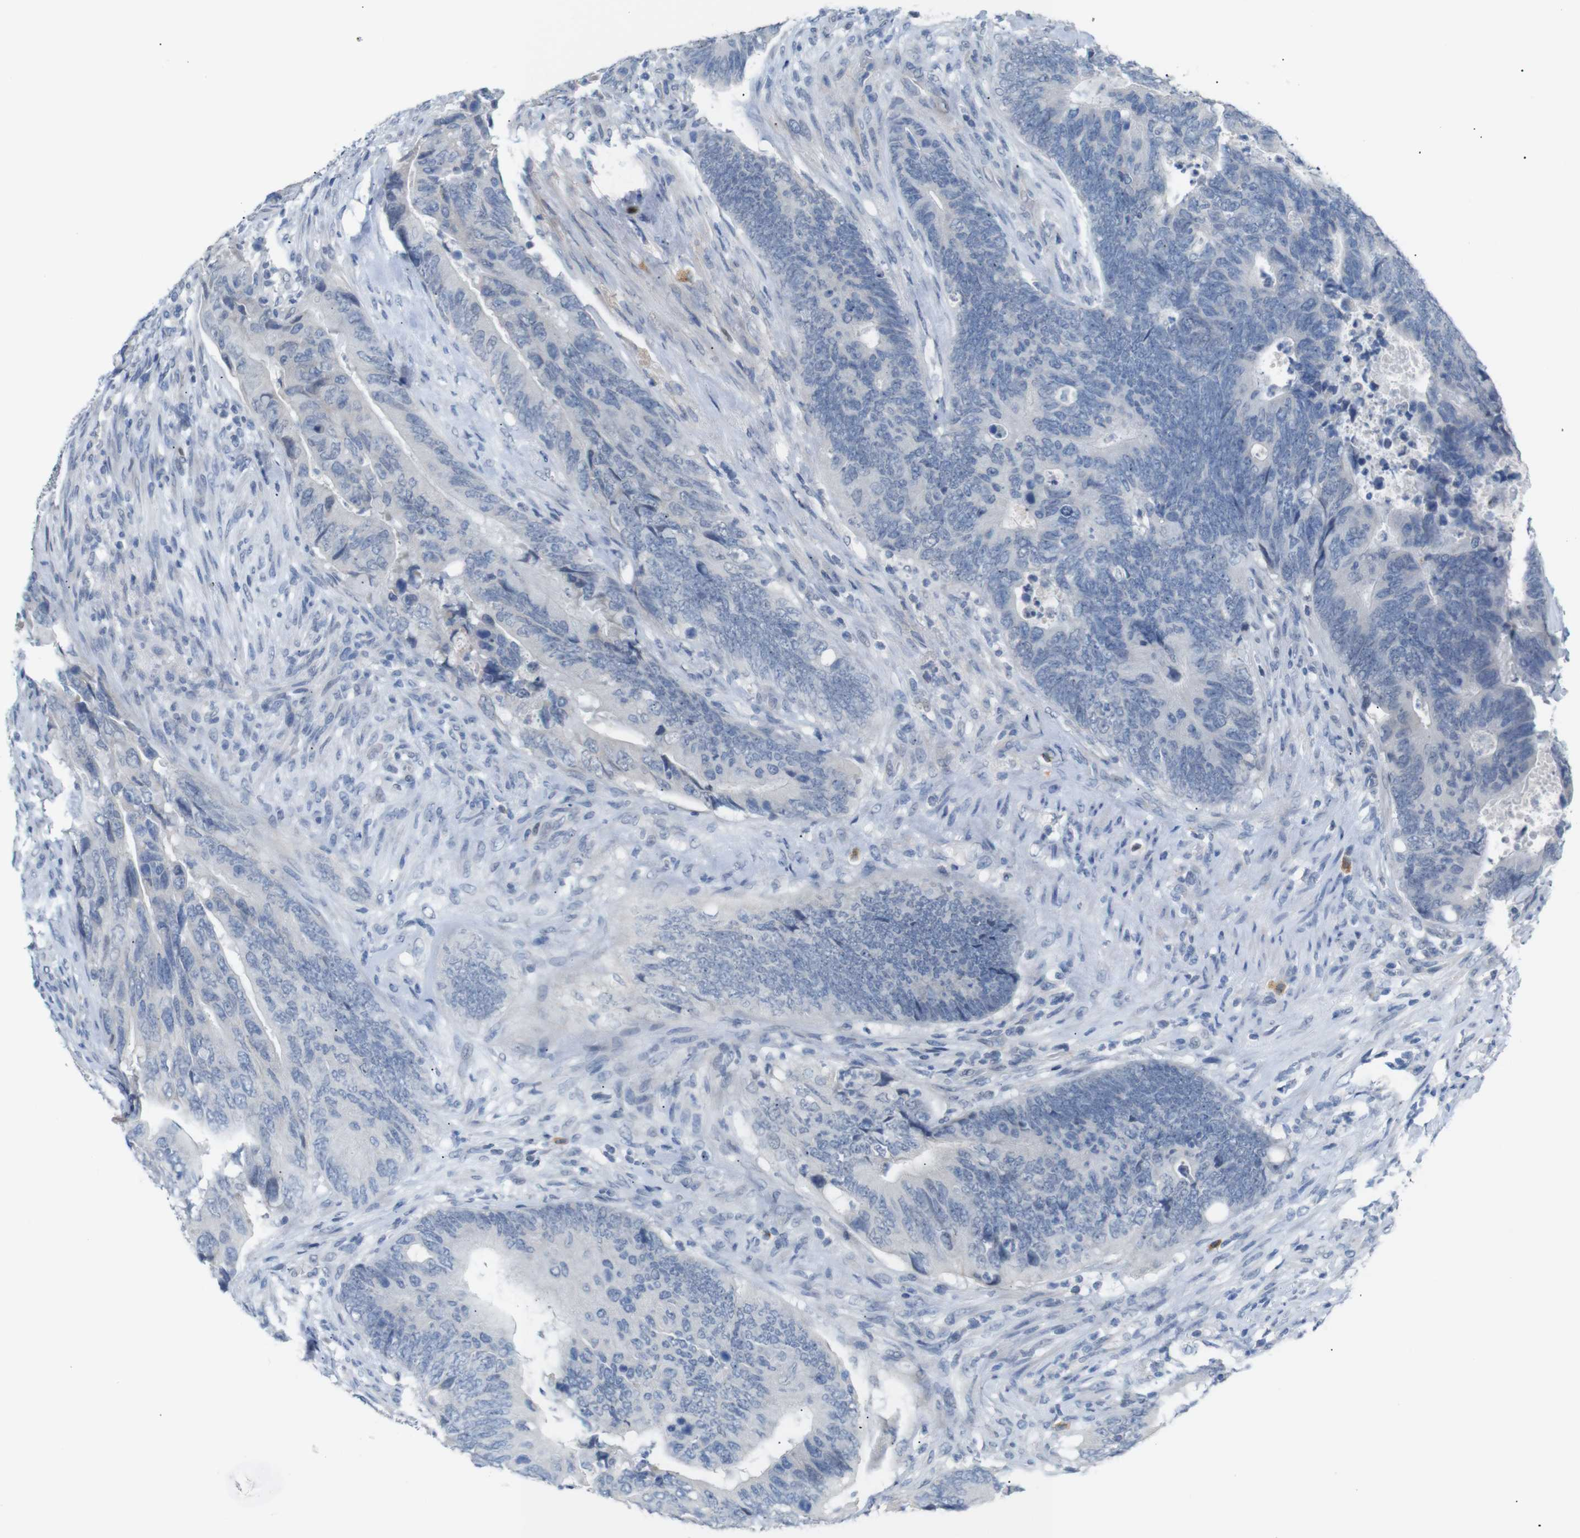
{"staining": {"intensity": "negative", "quantity": "none", "location": "none"}, "tissue": "colorectal cancer", "cell_type": "Tumor cells", "image_type": "cancer", "snomed": [{"axis": "morphology", "description": "Normal tissue, NOS"}, {"axis": "morphology", "description": "Adenocarcinoma, NOS"}, {"axis": "topography", "description": "Colon"}], "caption": "Tumor cells are negative for brown protein staining in colorectal cancer (adenocarcinoma). (DAB immunohistochemistry (IHC) with hematoxylin counter stain).", "gene": "CHRM5", "patient": {"sex": "male", "age": 56}}